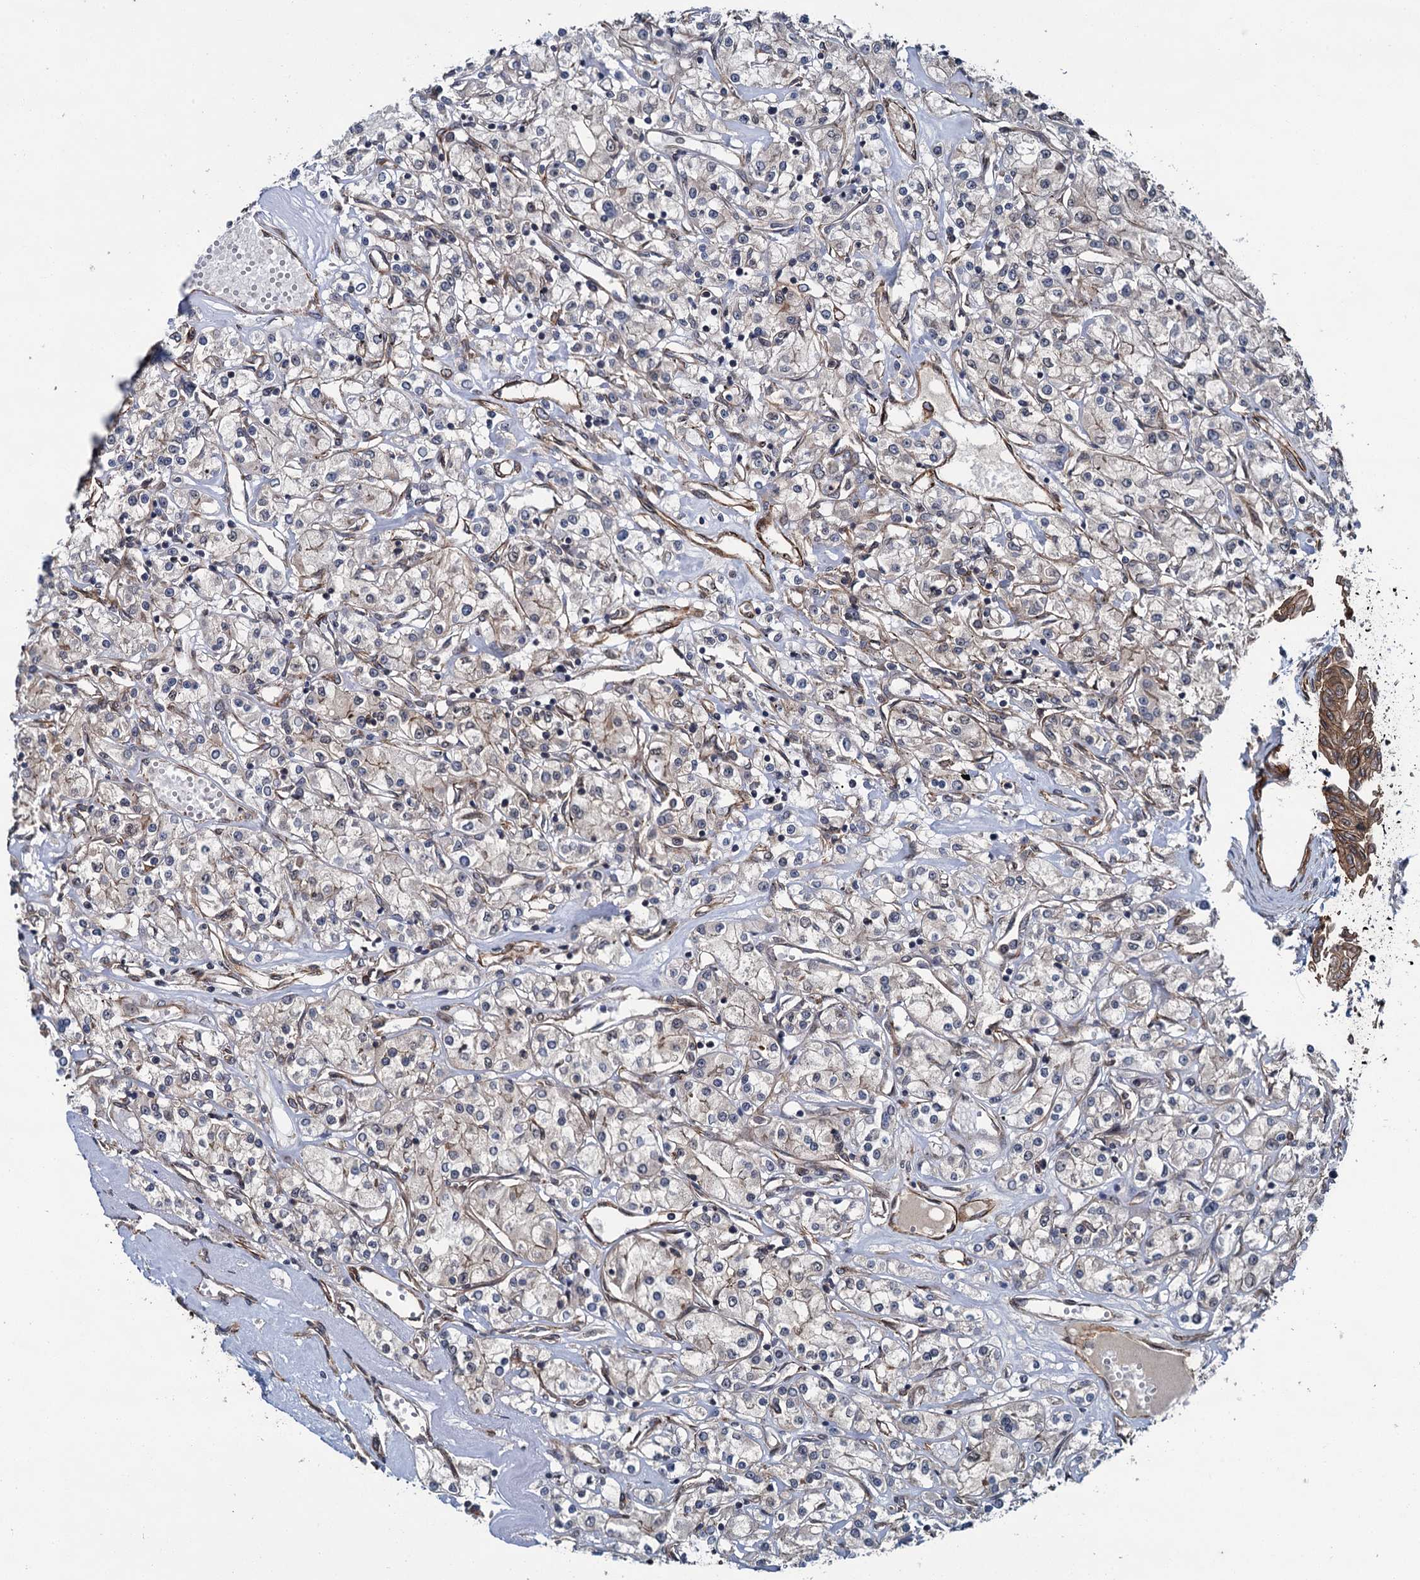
{"staining": {"intensity": "negative", "quantity": "none", "location": "none"}, "tissue": "renal cancer", "cell_type": "Tumor cells", "image_type": "cancer", "snomed": [{"axis": "morphology", "description": "Adenocarcinoma, NOS"}, {"axis": "topography", "description": "Kidney"}], "caption": "The micrograph displays no significant expression in tumor cells of renal adenocarcinoma.", "gene": "ZFYVE19", "patient": {"sex": "female", "age": 59}}